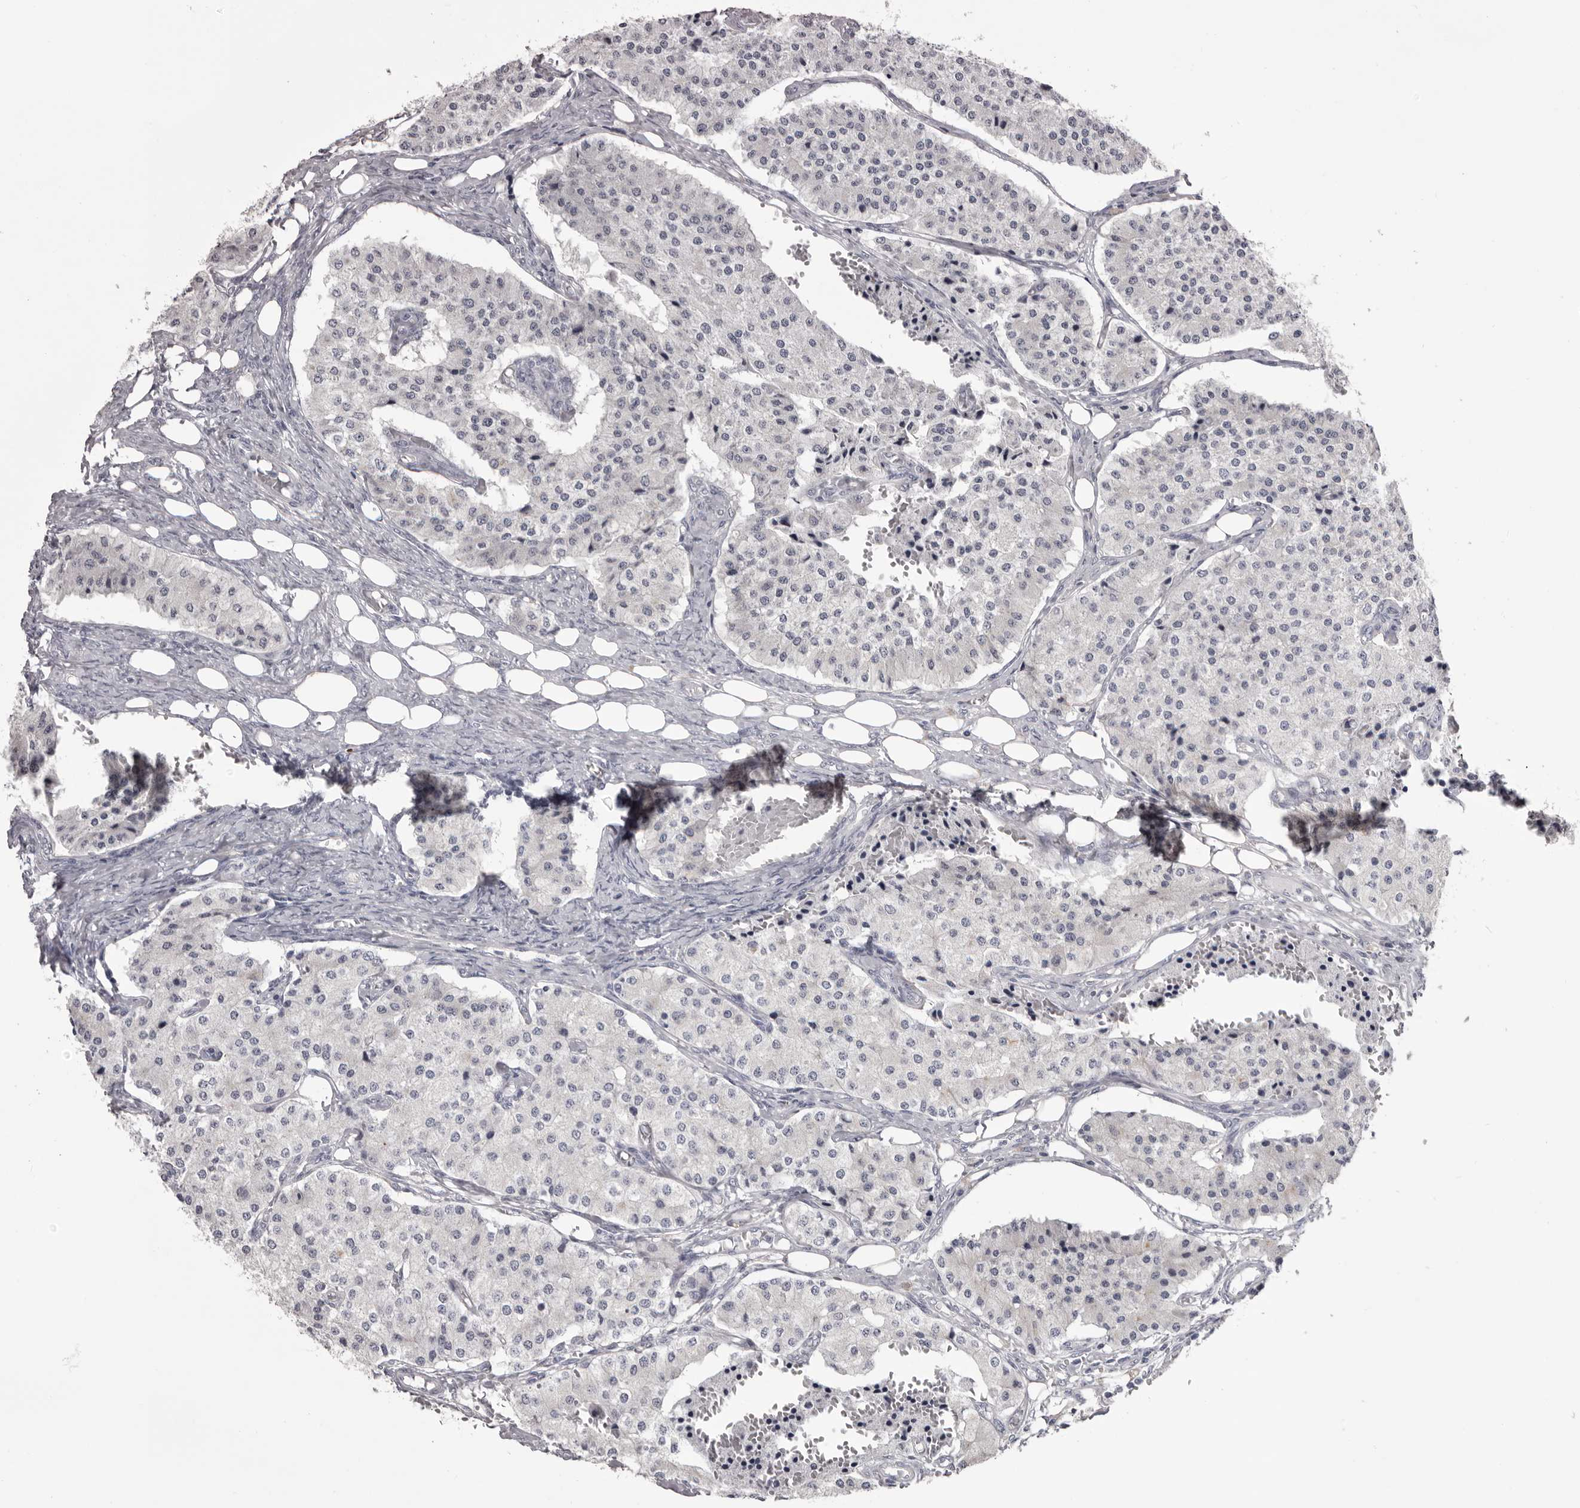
{"staining": {"intensity": "negative", "quantity": "none", "location": "none"}, "tissue": "carcinoid", "cell_type": "Tumor cells", "image_type": "cancer", "snomed": [{"axis": "morphology", "description": "Carcinoid, malignant, NOS"}, {"axis": "topography", "description": "Colon"}], "caption": "A high-resolution histopathology image shows IHC staining of carcinoid (malignant), which demonstrates no significant expression in tumor cells. The staining was performed using DAB to visualize the protein expression in brown, while the nuclei were stained in blue with hematoxylin (Magnification: 20x).", "gene": "LPAR6", "patient": {"sex": "female", "age": 52}}